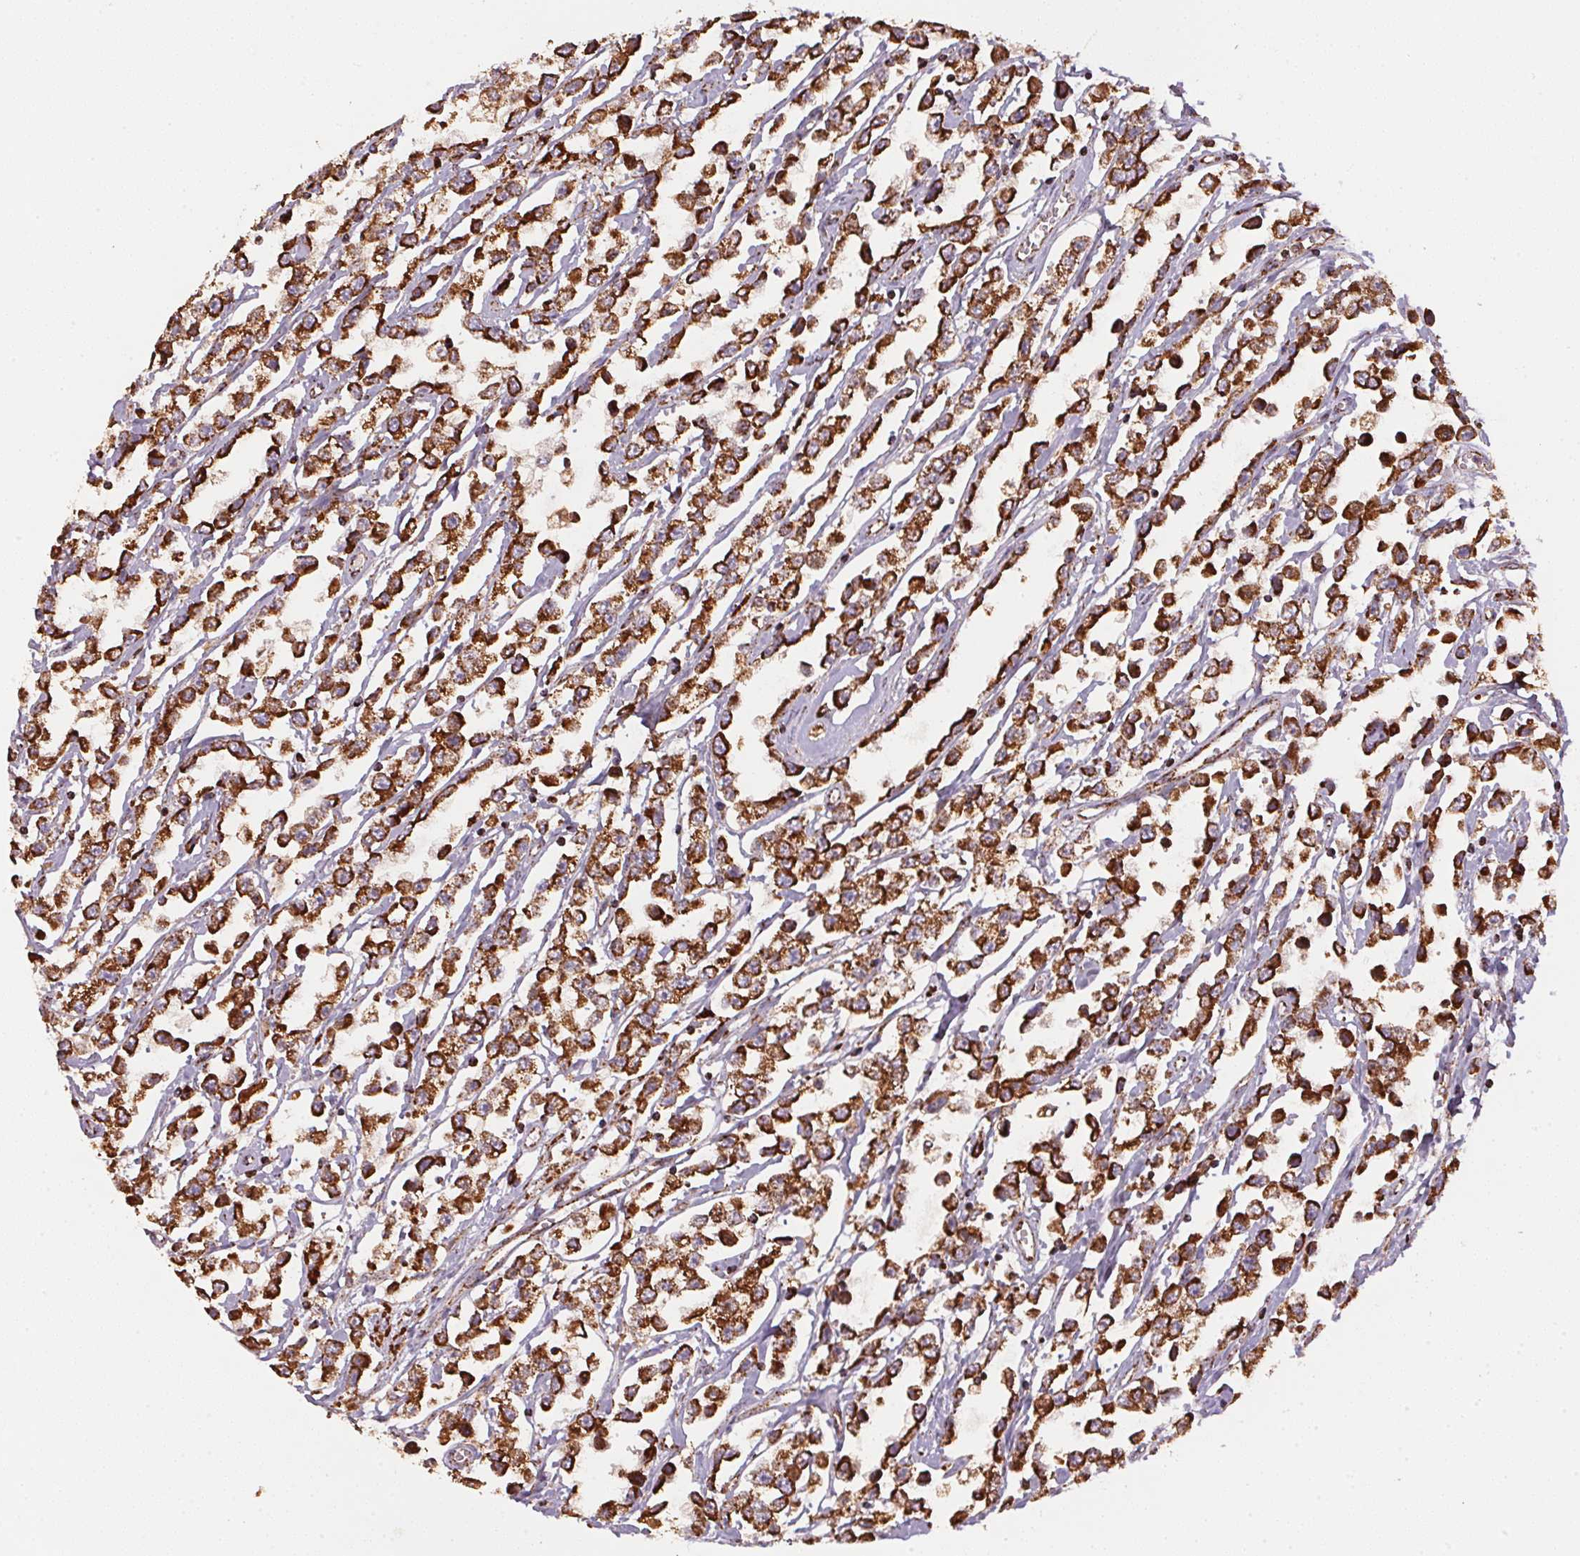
{"staining": {"intensity": "strong", "quantity": ">75%", "location": "cytoplasmic/membranous"}, "tissue": "testis cancer", "cell_type": "Tumor cells", "image_type": "cancer", "snomed": [{"axis": "morphology", "description": "Seminoma, NOS"}, {"axis": "topography", "description": "Testis"}], "caption": "A histopathology image of testis cancer (seminoma) stained for a protein displays strong cytoplasmic/membranous brown staining in tumor cells.", "gene": "NDUFS2", "patient": {"sex": "male", "age": 34}}